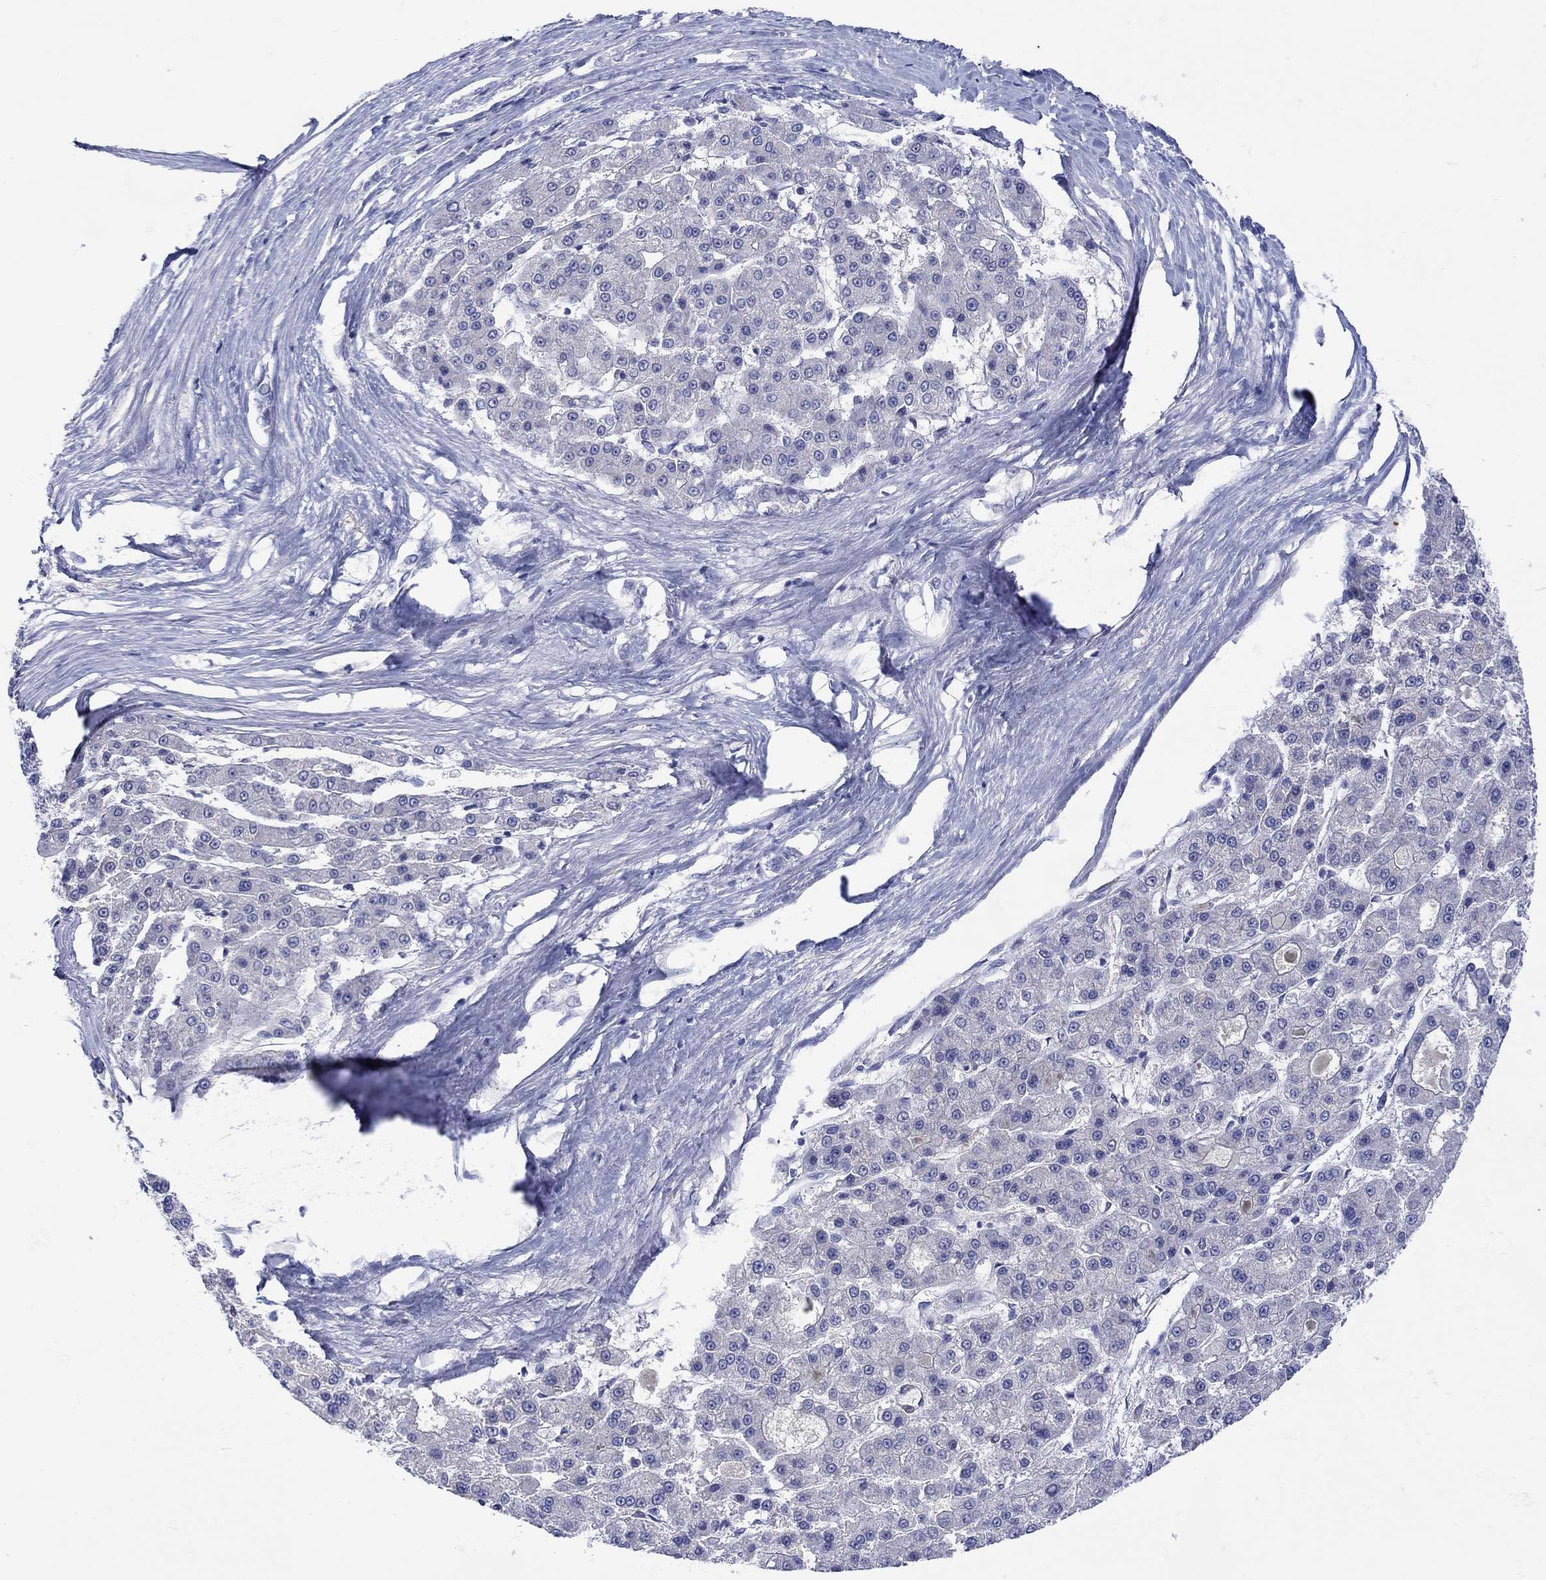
{"staining": {"intensity": "negative", "quantity": "none", "location": "none"}, "tissue": "liver cancer", "cell_type": "Tumor cells", "image_type": "cancer", "snomed": [{"axis": "morphology", "description": "Carcinoma, Hepatocellular, NOS"}, {"axis": "topography", "description": "Liver"}], "caption": "This micrograph is of liver hepatocellular carcinoma stained with immunohistochemistry (IHC) to label a protein in brown with the nuclei are counter-stained blue. There is no staining in tumor cells.", "gene": "MSI1", "patient": {"sex": "male", "age": 70}}